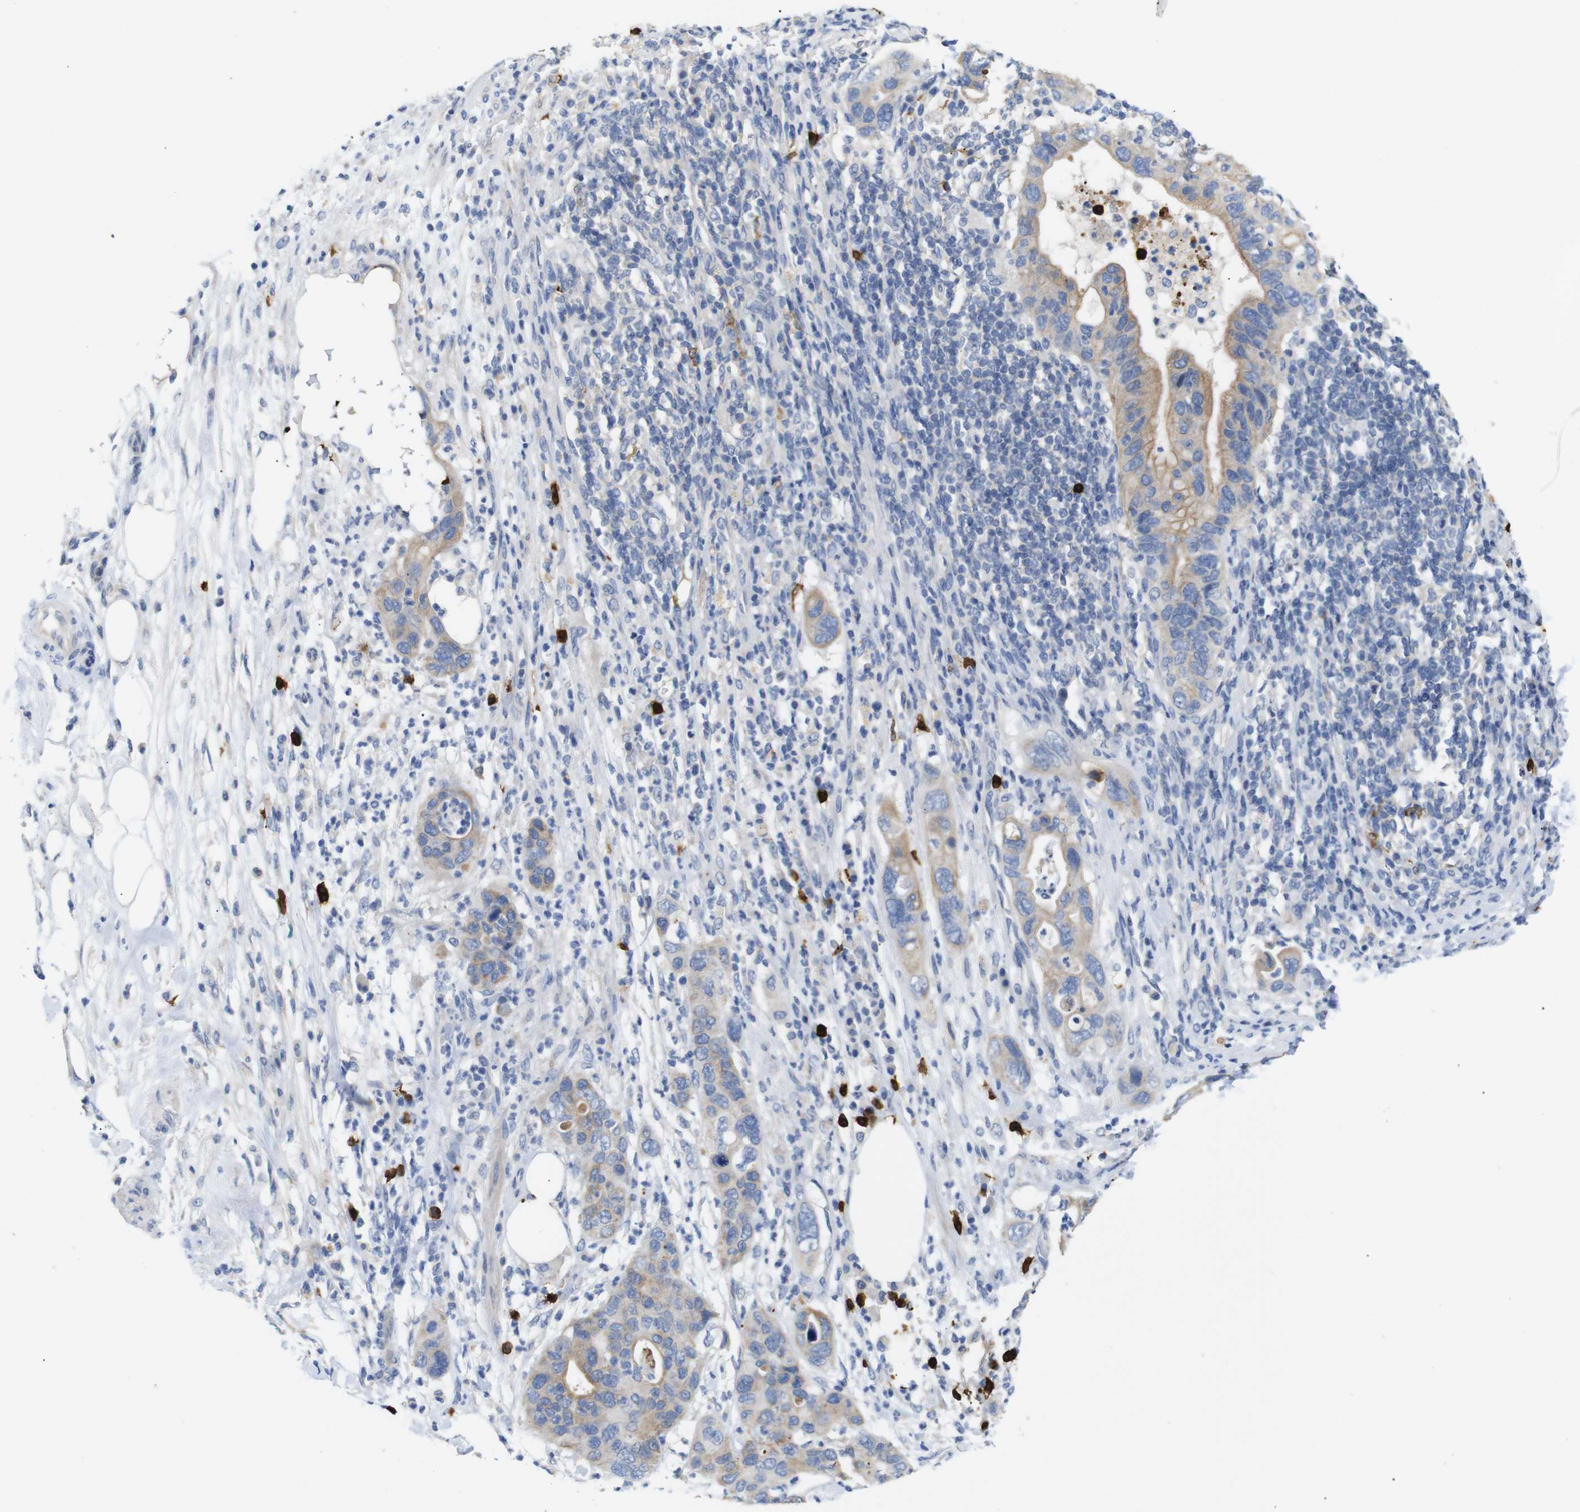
{"staining": {"intensity": "moderate", "quantity": ">75%", "location": "cytoplasmic/membranous"}, "tissue": "pancreatic cancer", "cell_type": "Tumor cells", "image_type": "cancer", "snomed": [{"axis": "morphology", "description": "Adenocarcinoma, NOS"}, {"axis": "topography", "description": "Pancreas"}], "caption": "Immunohistochemistry photomicrograph of human adenocarcinoma (pancreatic) stained for a protein (brown), which shows medium levels of moderate cytoplasmic/membranous staining in about >75% of tumor cells.", "gene": "ALOX15", "patient": {"sex": "female", "age": 71}}